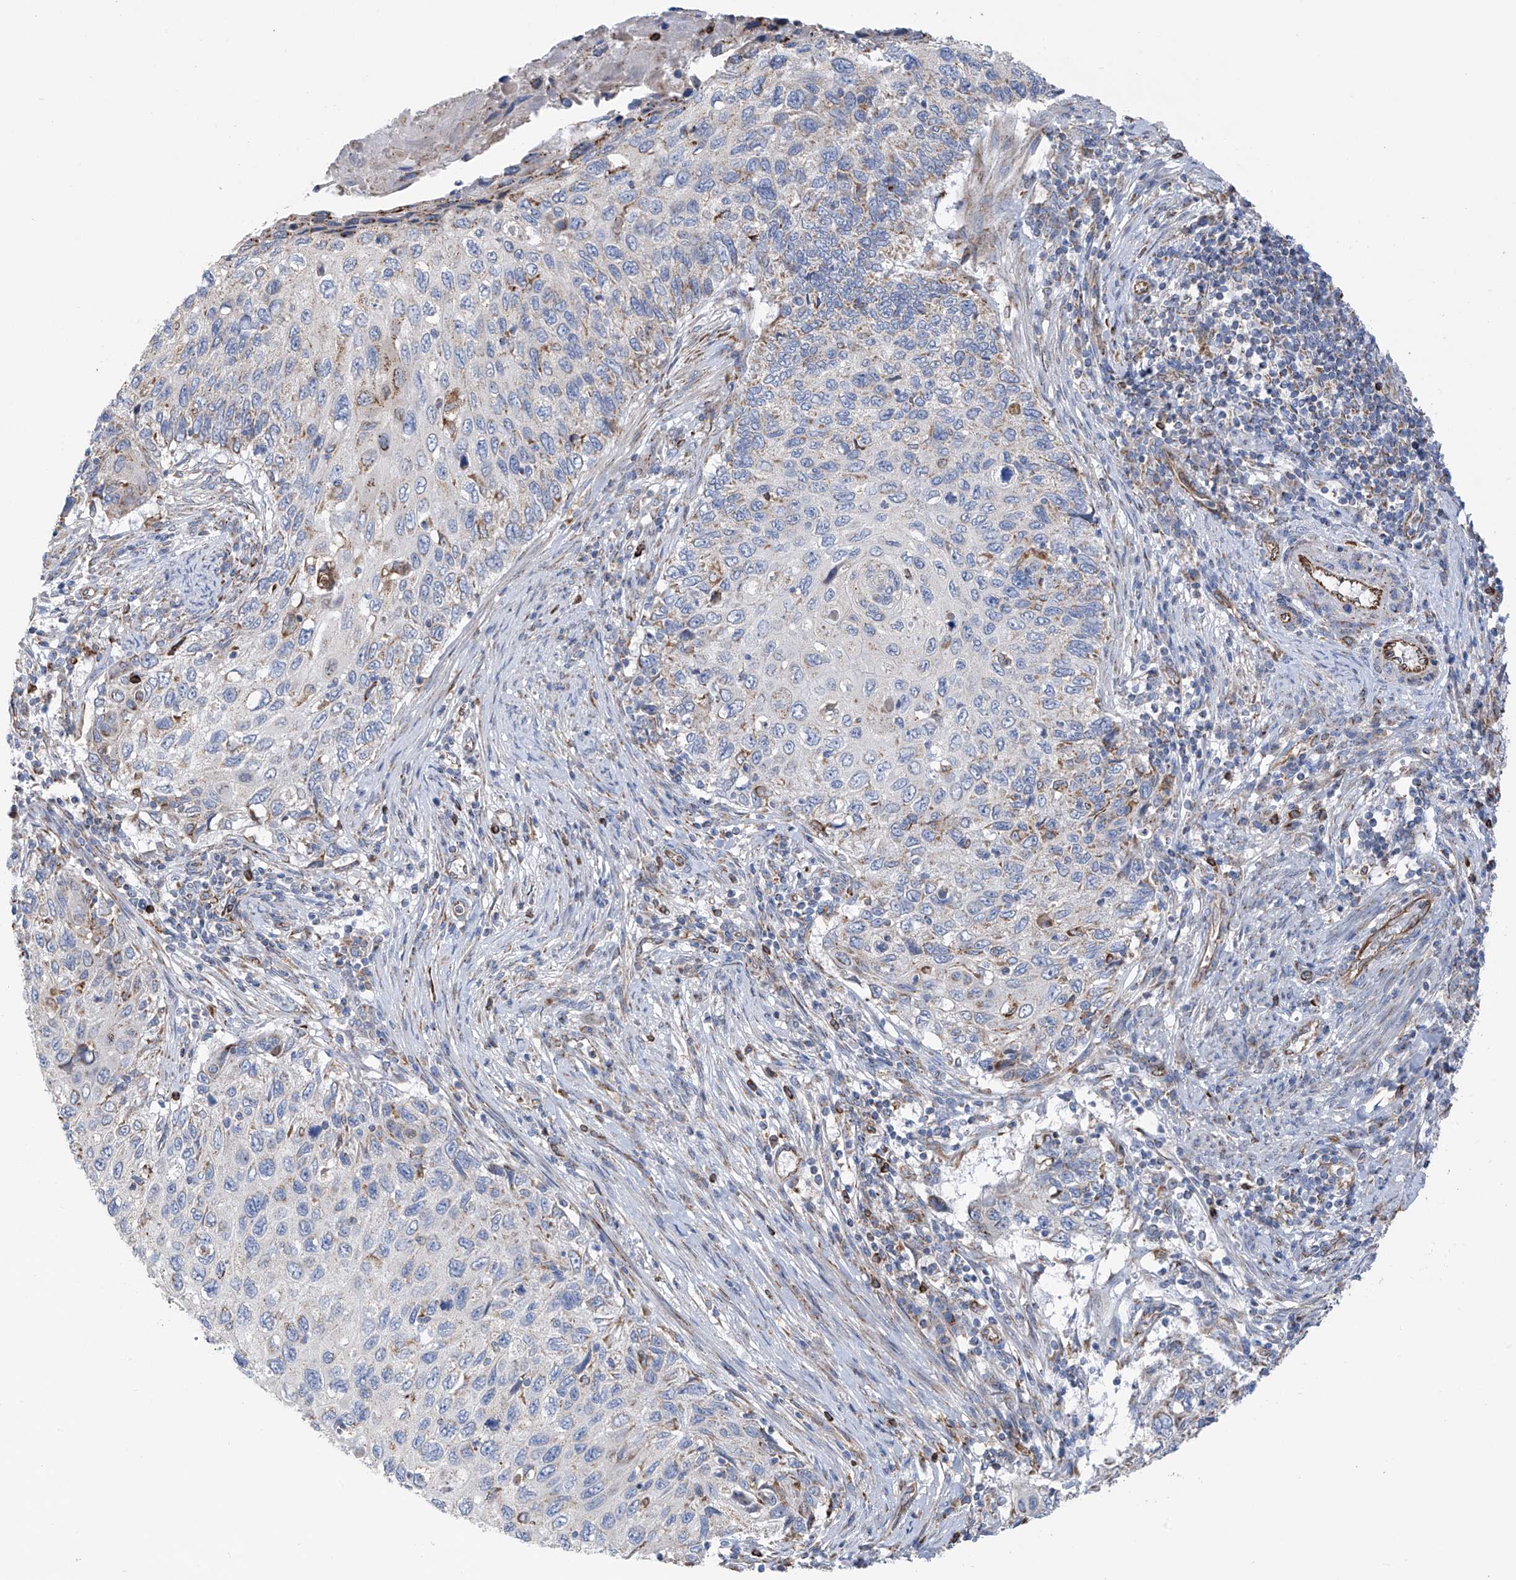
{"staining": {"intensity": "negative", "quantity": "none", "location": "none"}, "tissue": "cervical cancer", "cell_type": "Tumor cells", "image_type": "cancer", "snomed": [{"axis": "morphology", "description": "Squamous cell carcinoma, NOS"}, {"axis": "topography", "description": "Cervix"}], "caption": "Immunohistochemical staining of cervical squamous cell carcinoma displays no significant staining in tumor cells.", "gene": "EIF5B", "patient": {"sex": "female", "age": 70}}